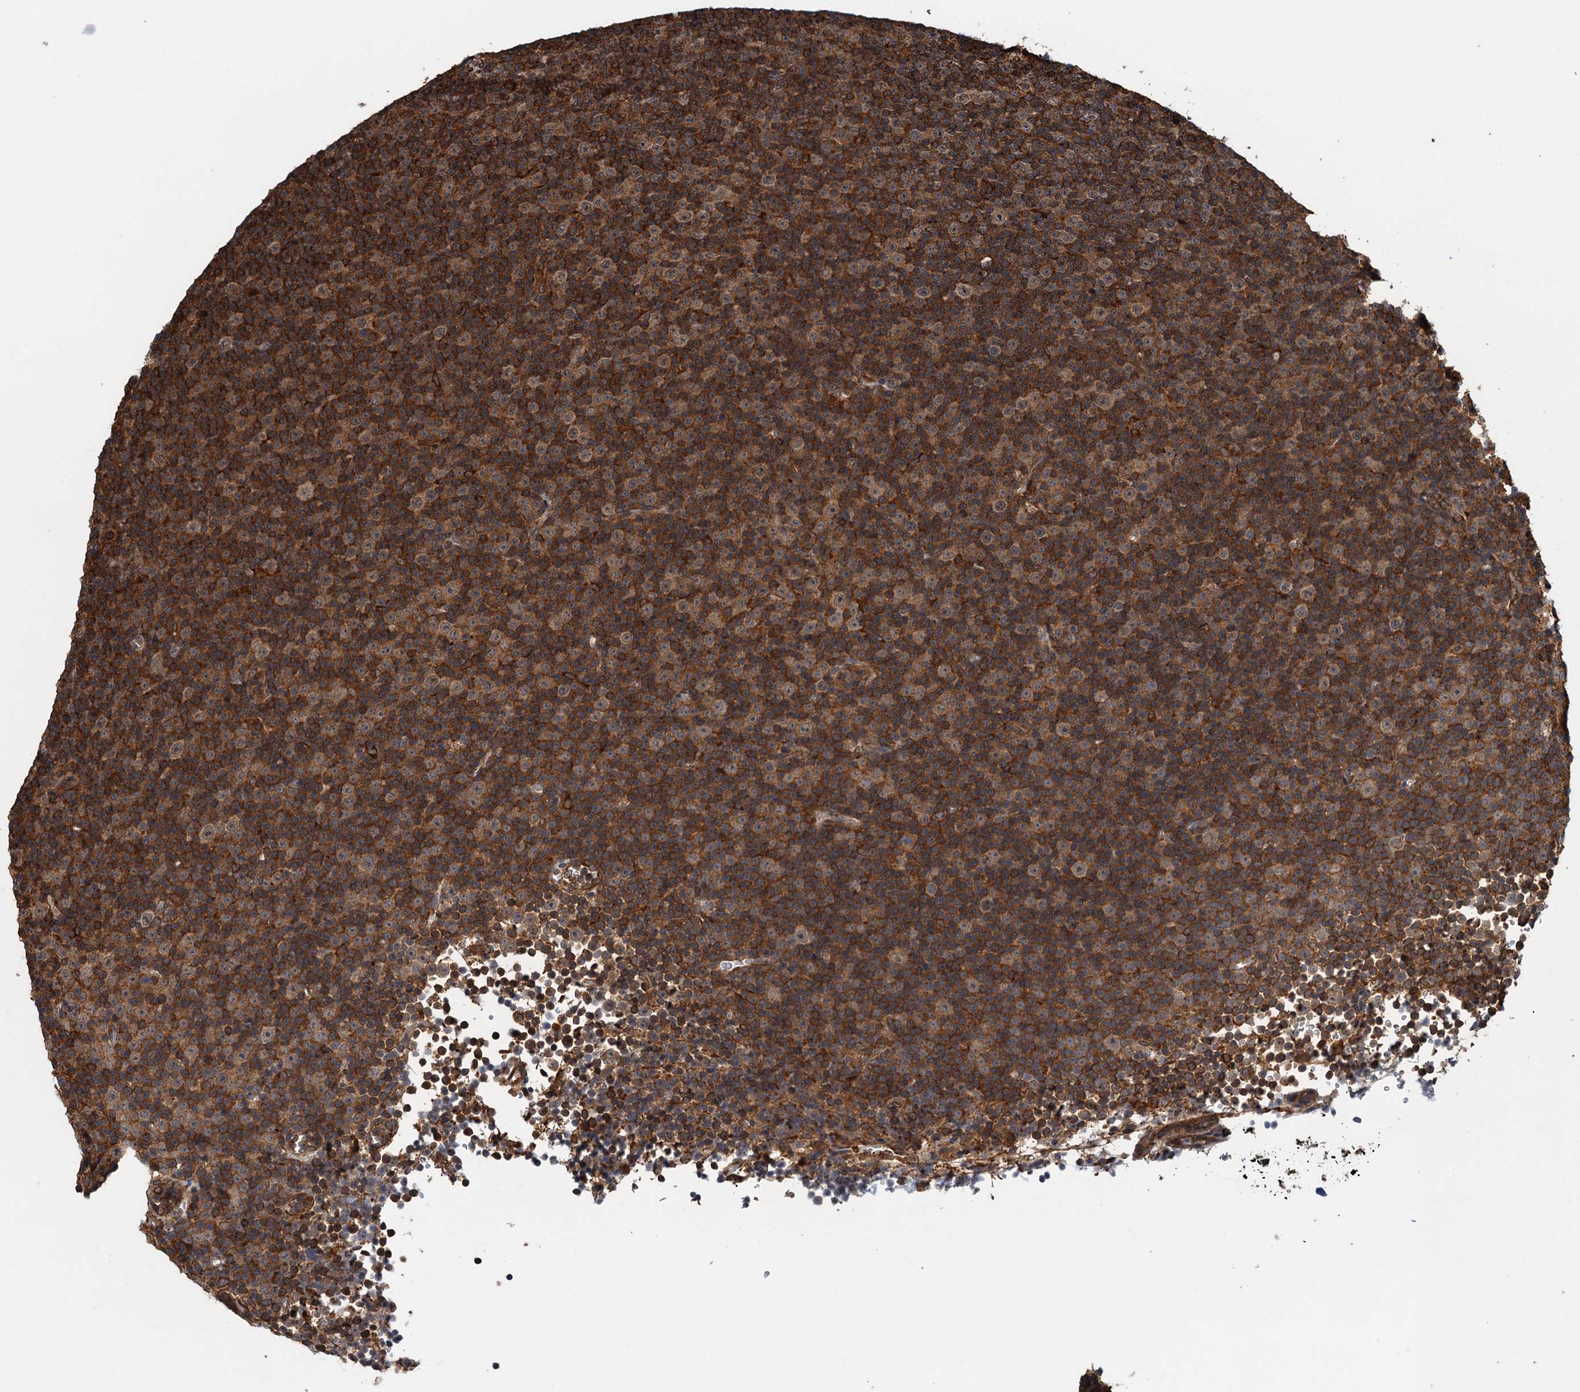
{"staining": {"intensity": "strong", "quantity": ">75%", "location": "cytoplasmic/membranous"}, "tissue": "lymphoma", "cell_type": "Tumor cells", "image_type": "cancer", "snomed": [{"axis": "morphology", "description": "Malignant lymphoma, non-Hodgkin's type, Low grade"}, {"axis": "topography", "description": "Lymph node"}], "caption": "Brown immunohistochemical staining in human malignant lymphoma, non-Hodgkin's type (low-grade) exhibits strong cytoplasmic/membranous staining in approximately >75% of tumor cells.", "gene": "WHAMM", "patient": {"sex": "female", "age": 67}}